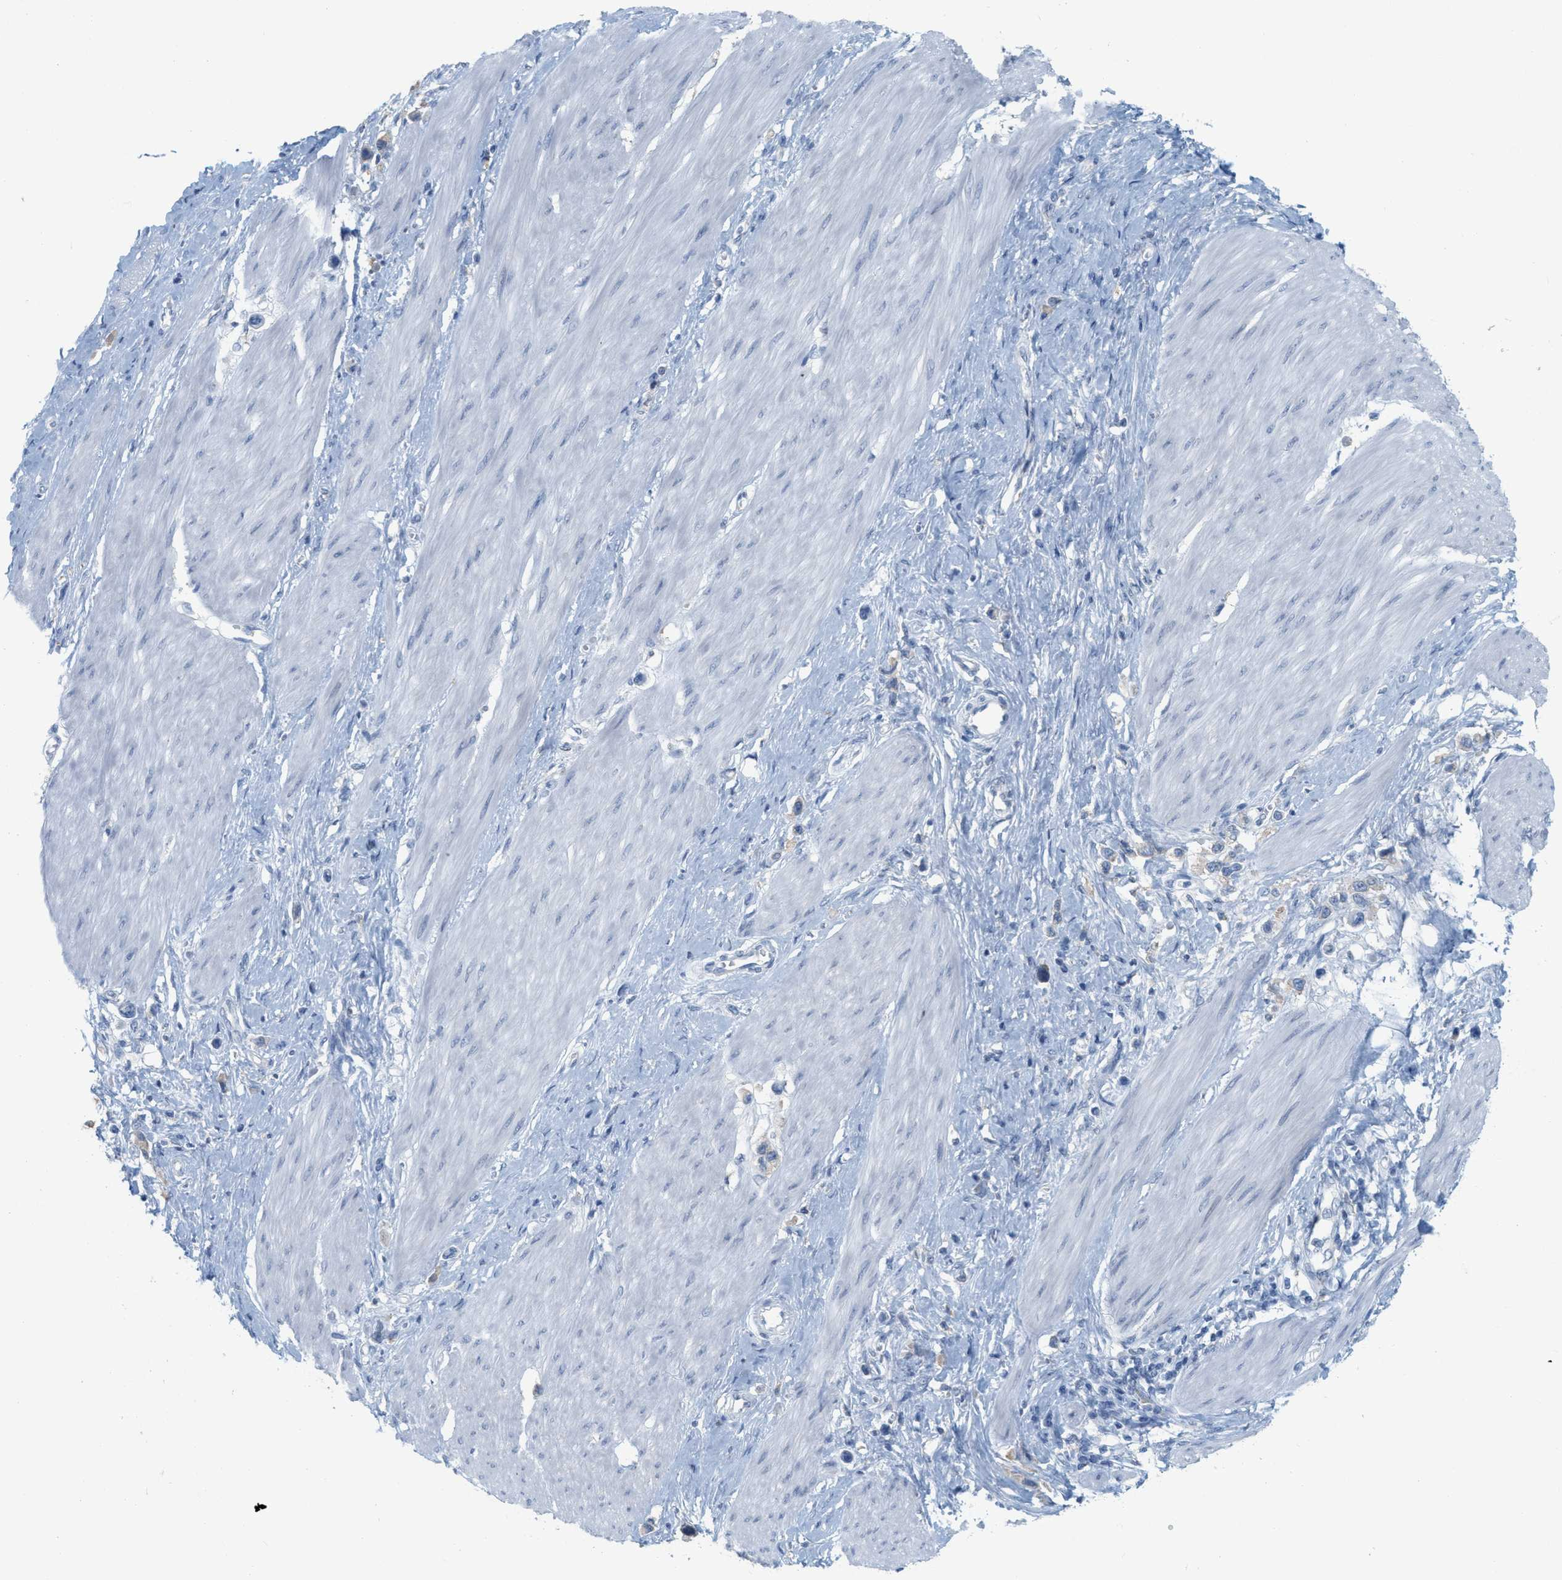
{"staining": {"intensity": "negative", "quantity": "none", "location": "none"}, "tissue": "stomach cancer", "cell_type": "Tumor cells", "image_type": "cancer", "snomed": [{"axis": "morphology", "description": "Adenocarcinoma, NOS"}, {"axis": "topography", "description": "Stomach"}], "caption": "Tumor cells are negative for protein expression in human stomach cancer (adenocarcinoma). (Immunohistochemistry (ihc), brightfield microscopy, high magnification).", "gene": "TEX264", "patient": {"sex": "female", "age": 65}}